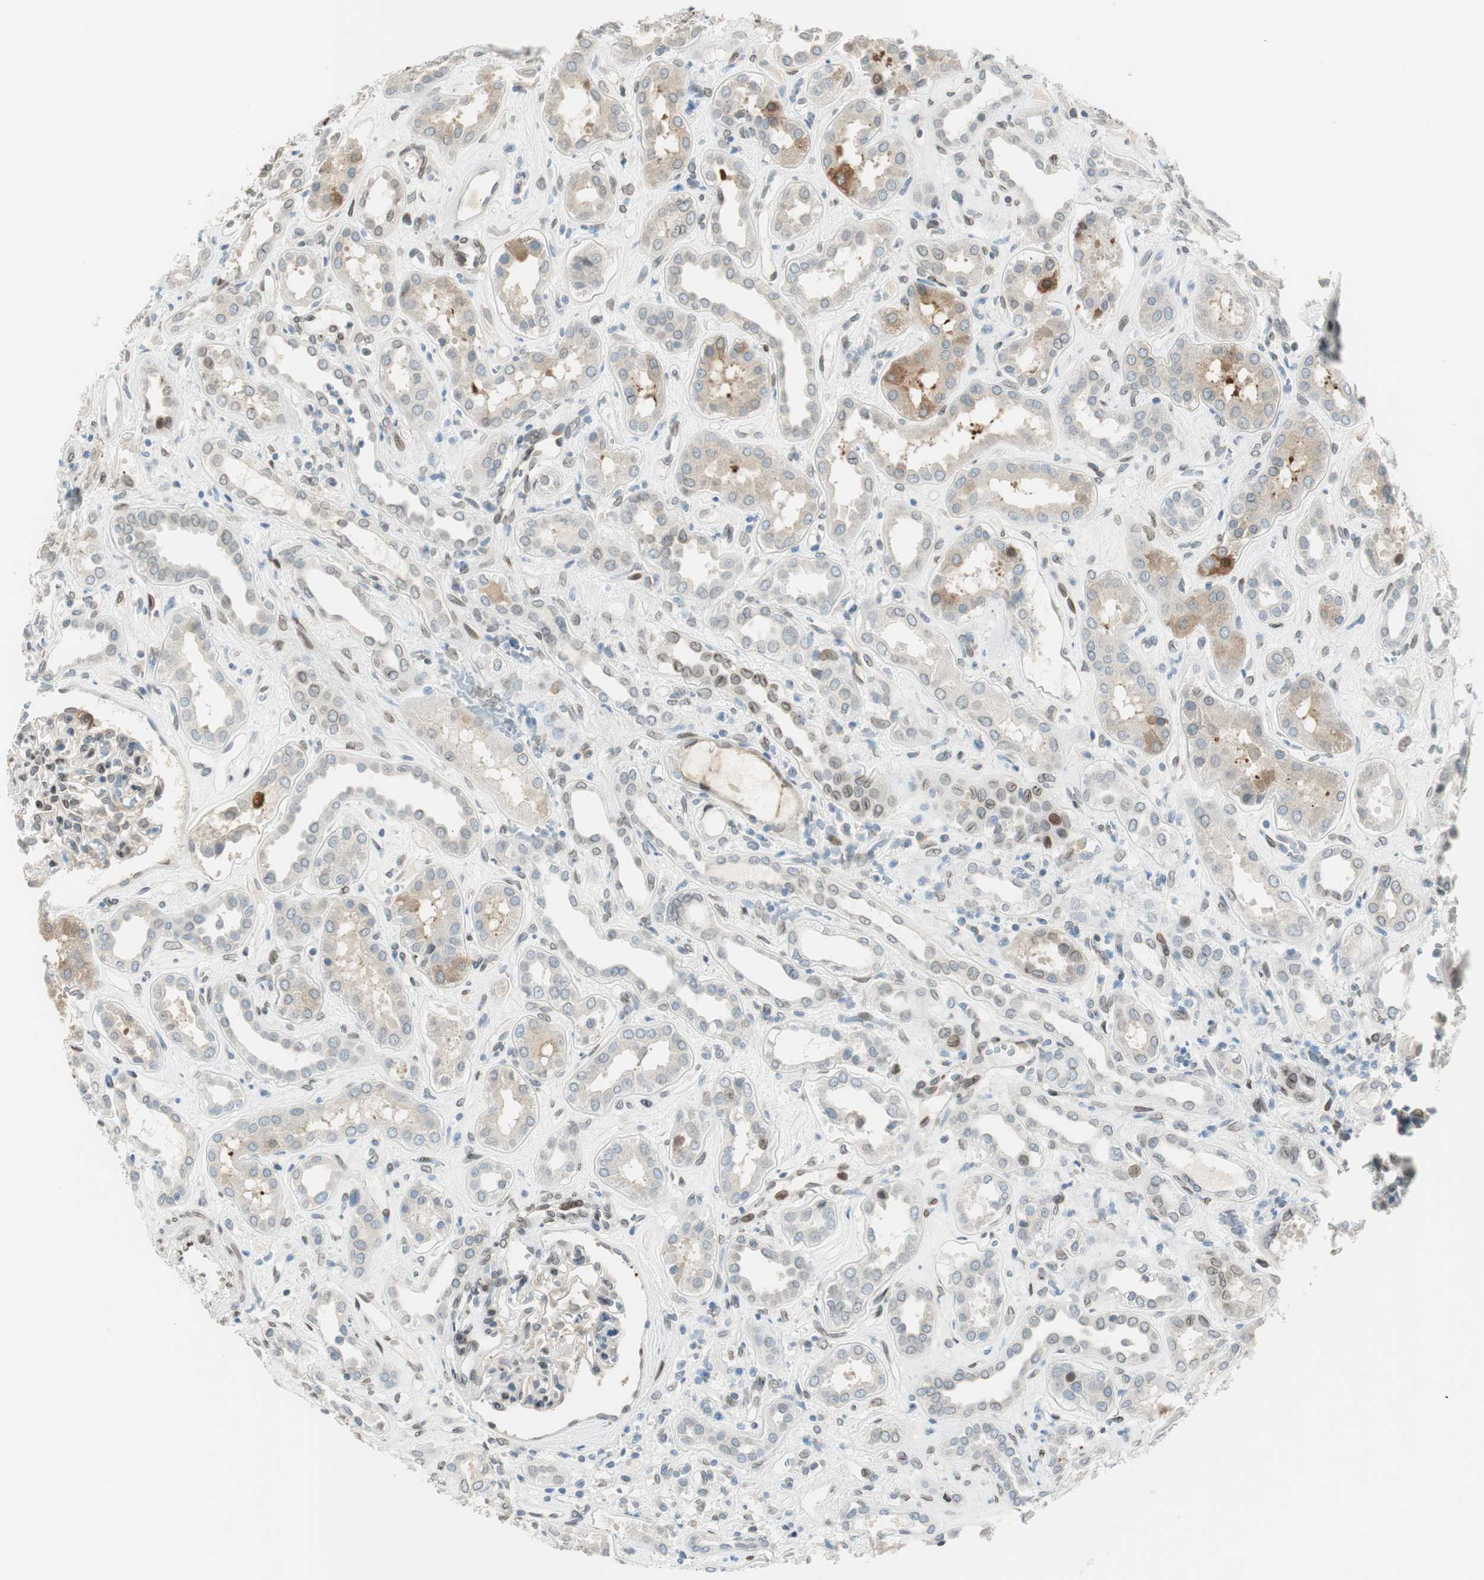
{"staining": {"intensity": "weak", "quantity": "<25%", "location": "nuclear"}, "tissue": "kidney", "cell_type": "Cells in glomeruli", "image_type": "normal", "snomed": [{"axis": "morphology", "description": "Normal tissue, NOS"}, {"axis": "topography", "description": "Kidney"}], "caption": "This is a image of immunohistochemistry (IHC) staining of benign kidney, which shows no expression in cells in glomeruli.", "gene": "TMEM260", "patient": {"sex": "male", "age": 59}}